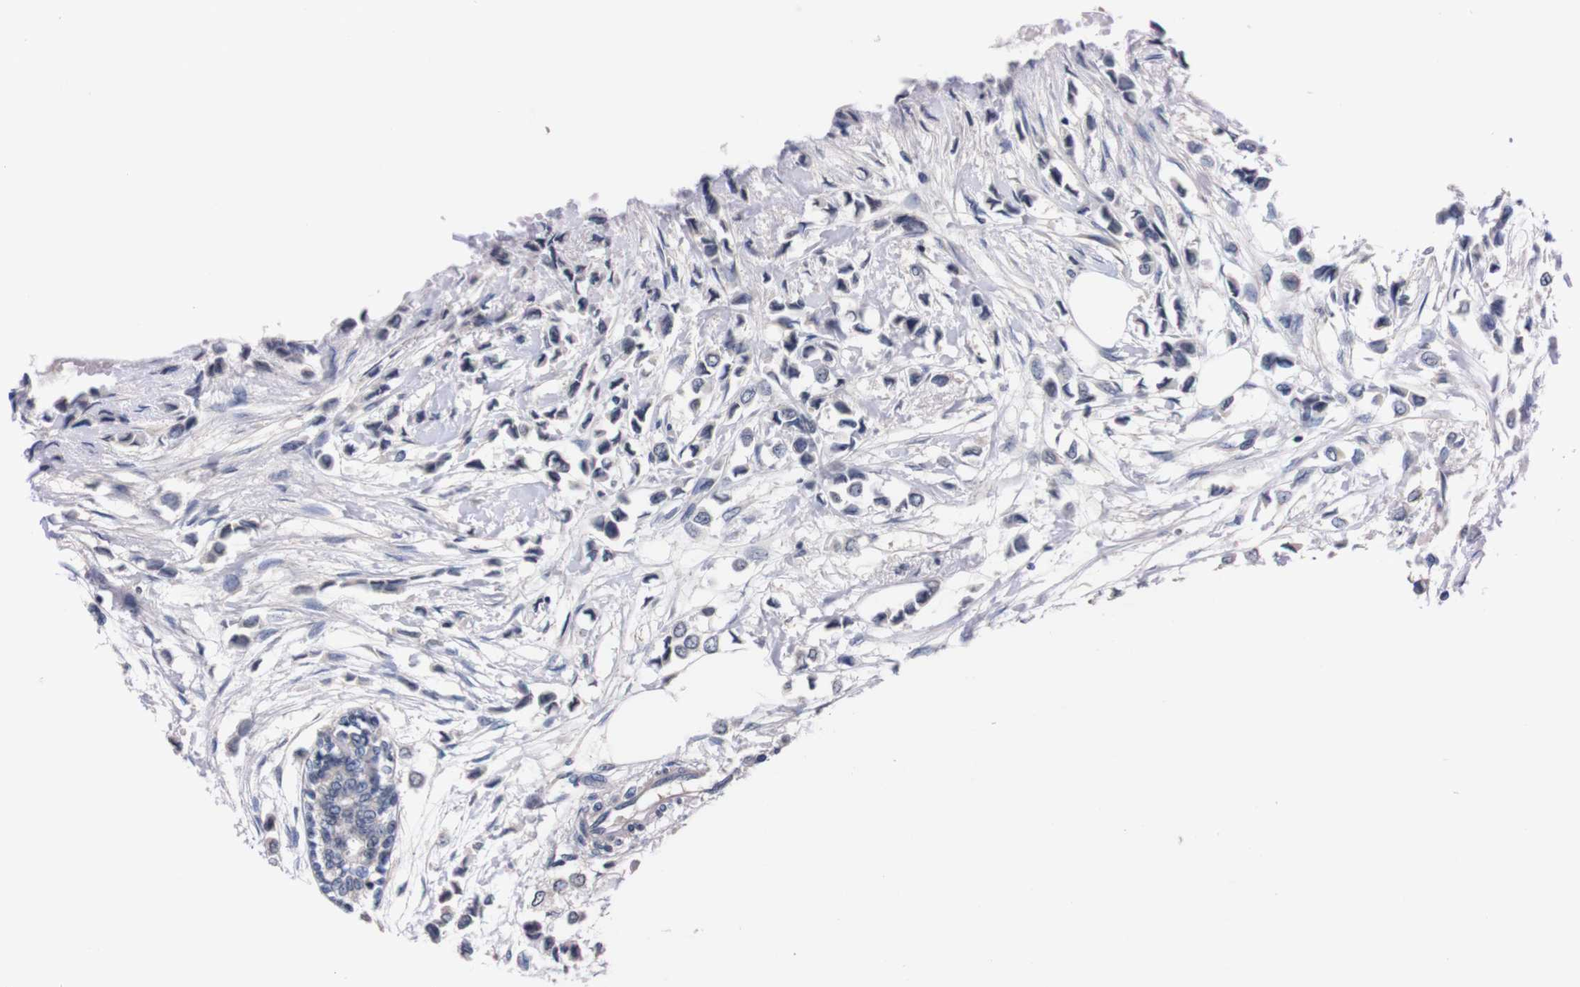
{"staining": {"intensity": "negative", "quantity": "none", "location": "none"}, "tissue": "breast cancer", "cell_type": "Tumor cells", "image_type": "cancer", "snomed": [{"axis": "morphology", "description": "Lobular carcinoma"}, {"axis": "topography", "description": "Breast"}], "caption": "Immunohistochemistry image of human breast cancer stained for a protein (brown), which exhibits no expression in tumor cells. (Stains: DAB IHC with hematoxylin counter stain, Microscopy: brightfield microscopy at high magnification).", "gene": "TNFRSF21", "patient": {"sex": "female", "age": 51}}